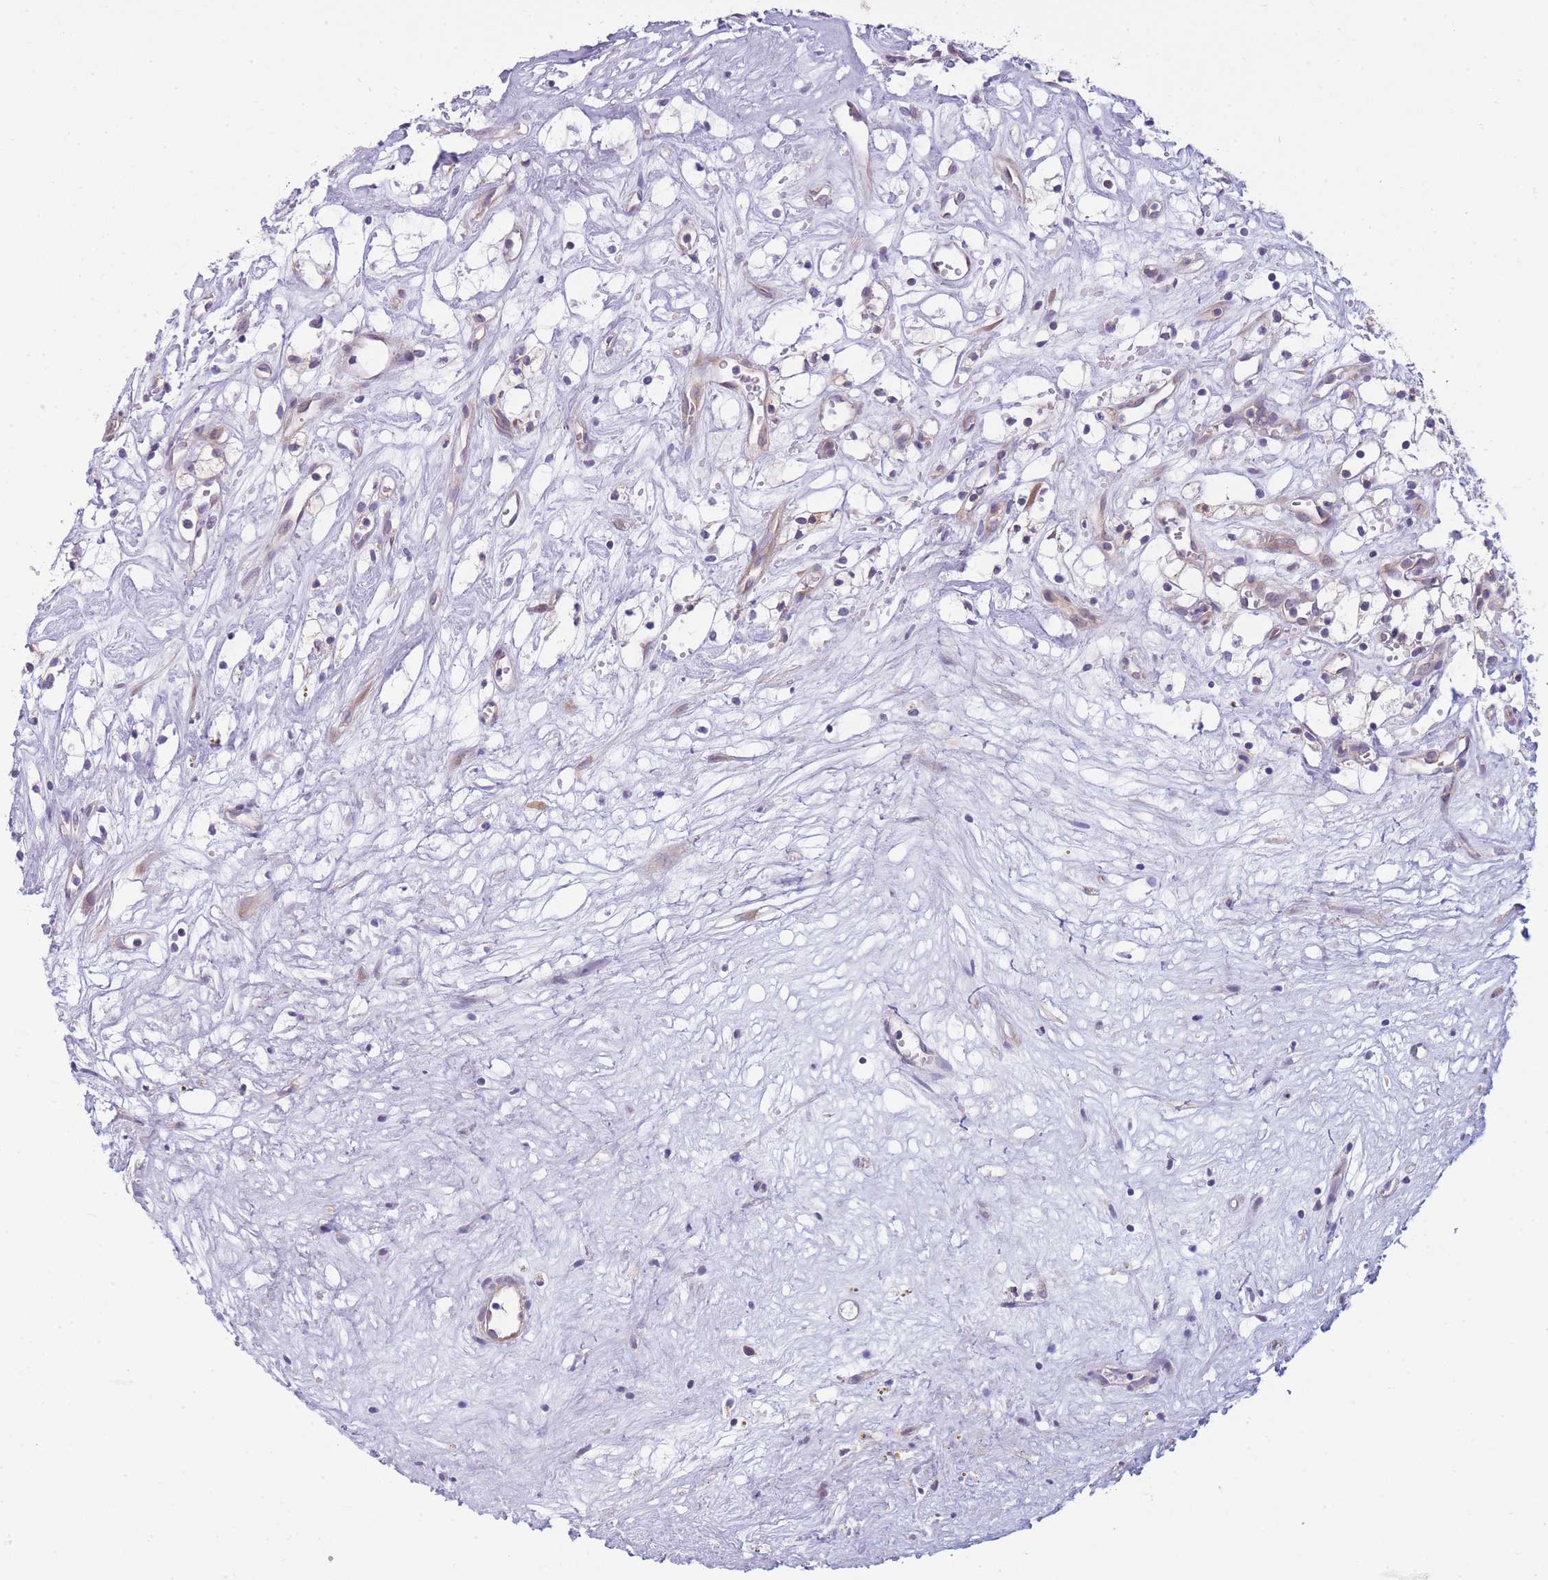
{"staining": {"intensity": "negative", "quantity": "none", "location": "none"}, "tissue": "renal cancer", "cell_type": "Tumor cells", "image_type": "cancer", "snomed": [{"axis": "morphology", "description": "Adenocarcinoma, NOS"}, {"axis": "topography", "description": "Kidney"}], "caption": "This is an IHC photomicrograph of human renal cancer (adenocarcinoma). There is no expression in tumor cells.", "gene": "PFDN6", "patient": {"sex": "male", "age": 59}}